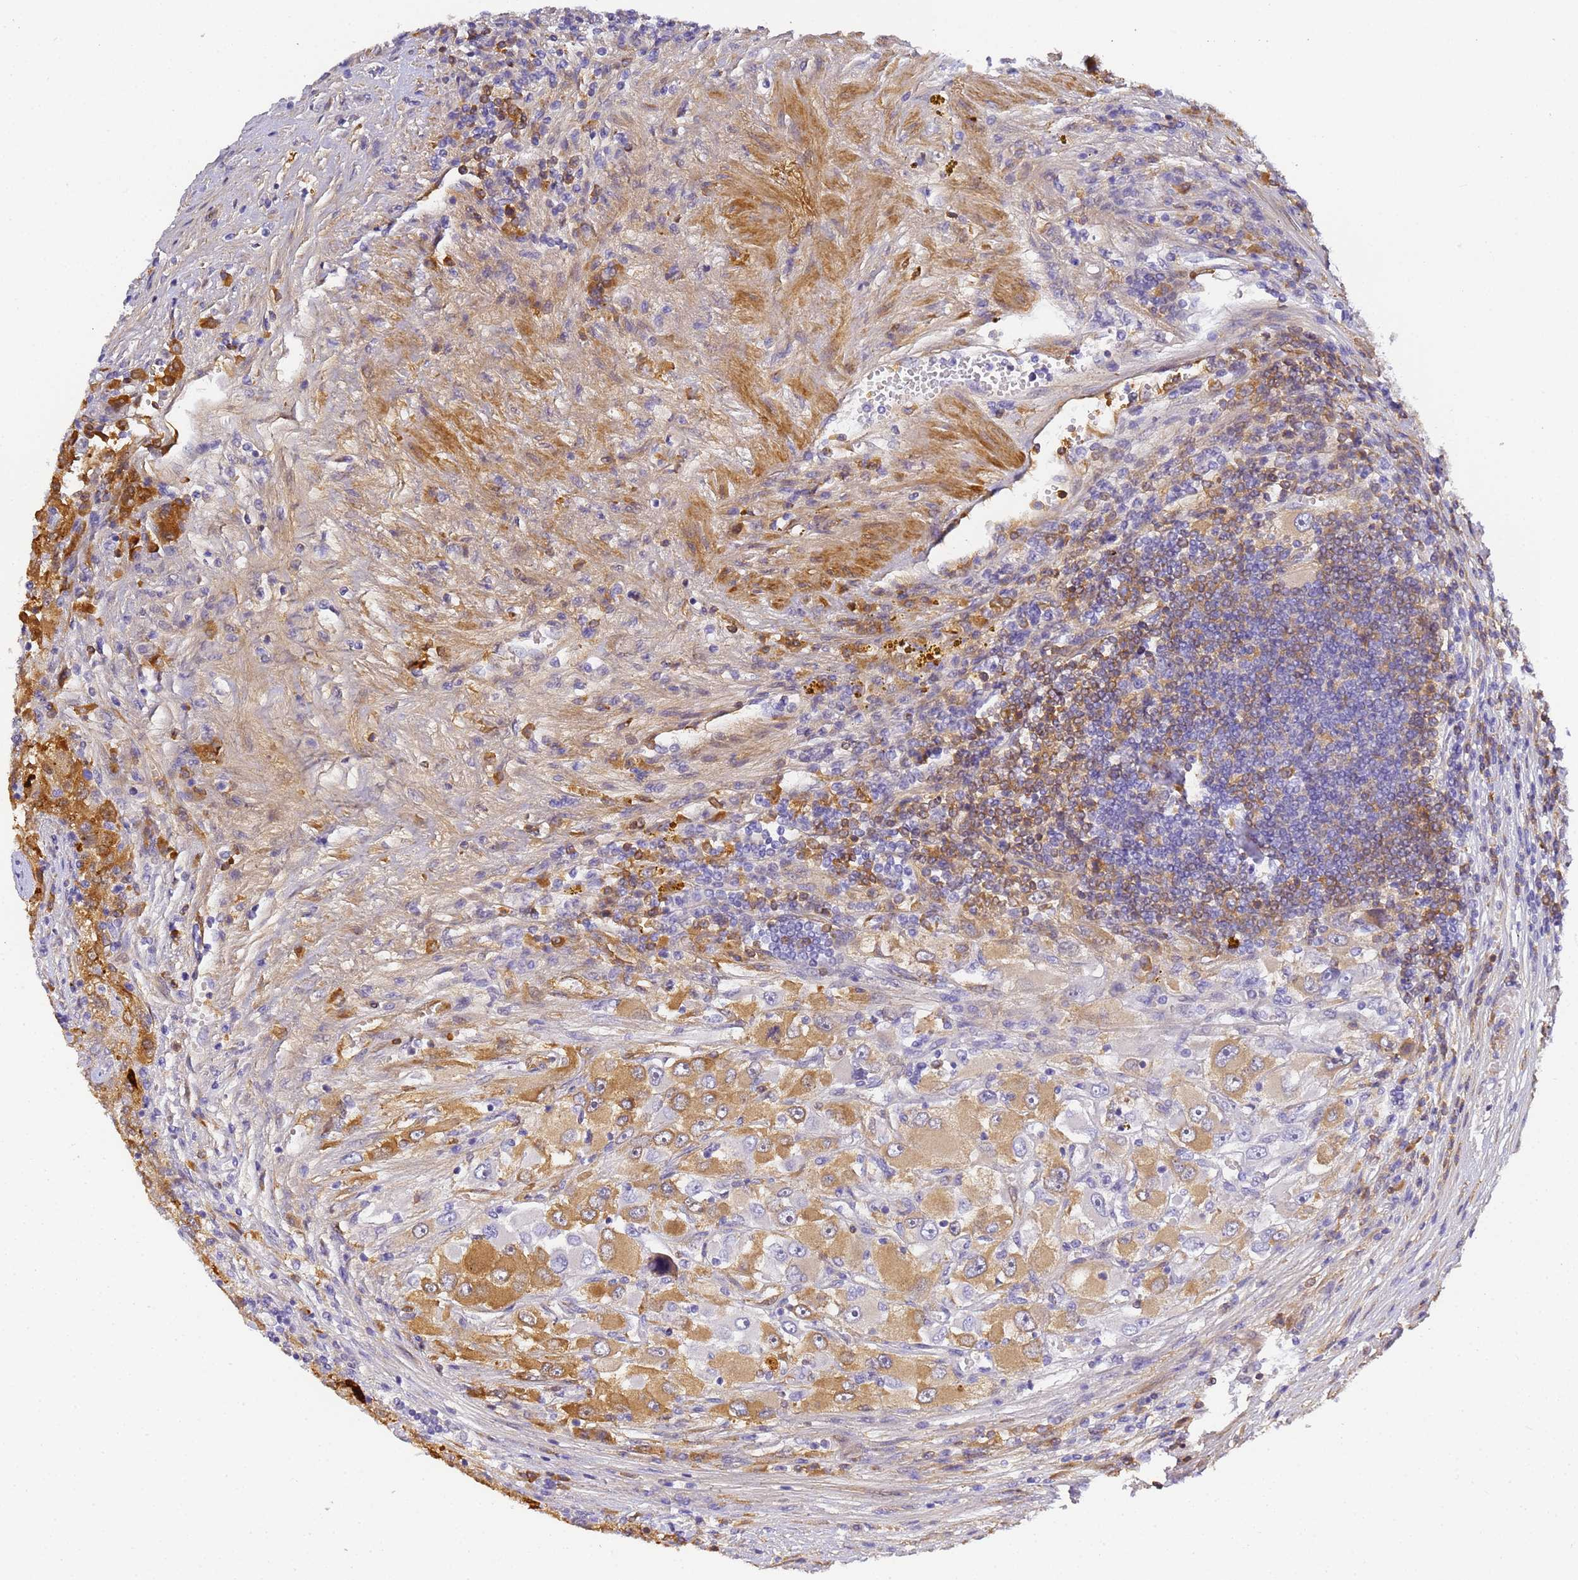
{"staining": {"intensity": "moderate", "quantity": "25%-75%", "location": "cytoplasmic/membranous"}, "tissue": "renal cancer", "cell_type": "Tumor cells", "image_type": "cancer", "snomed": [{"axis": "morphology", "description": "Adenocarcinoma, NOS"}, {"axis": "topography", "description": "Kidney"}], "caption": "Immunohistochemical staining of human adenocarcinoma (renal) reveals medium levels of moderate cytoplasmic/membranous protein expression in about 25%-75% of tumor cells.", "gene": "CFH", "patient": {"sex": "female", "age": 52}}